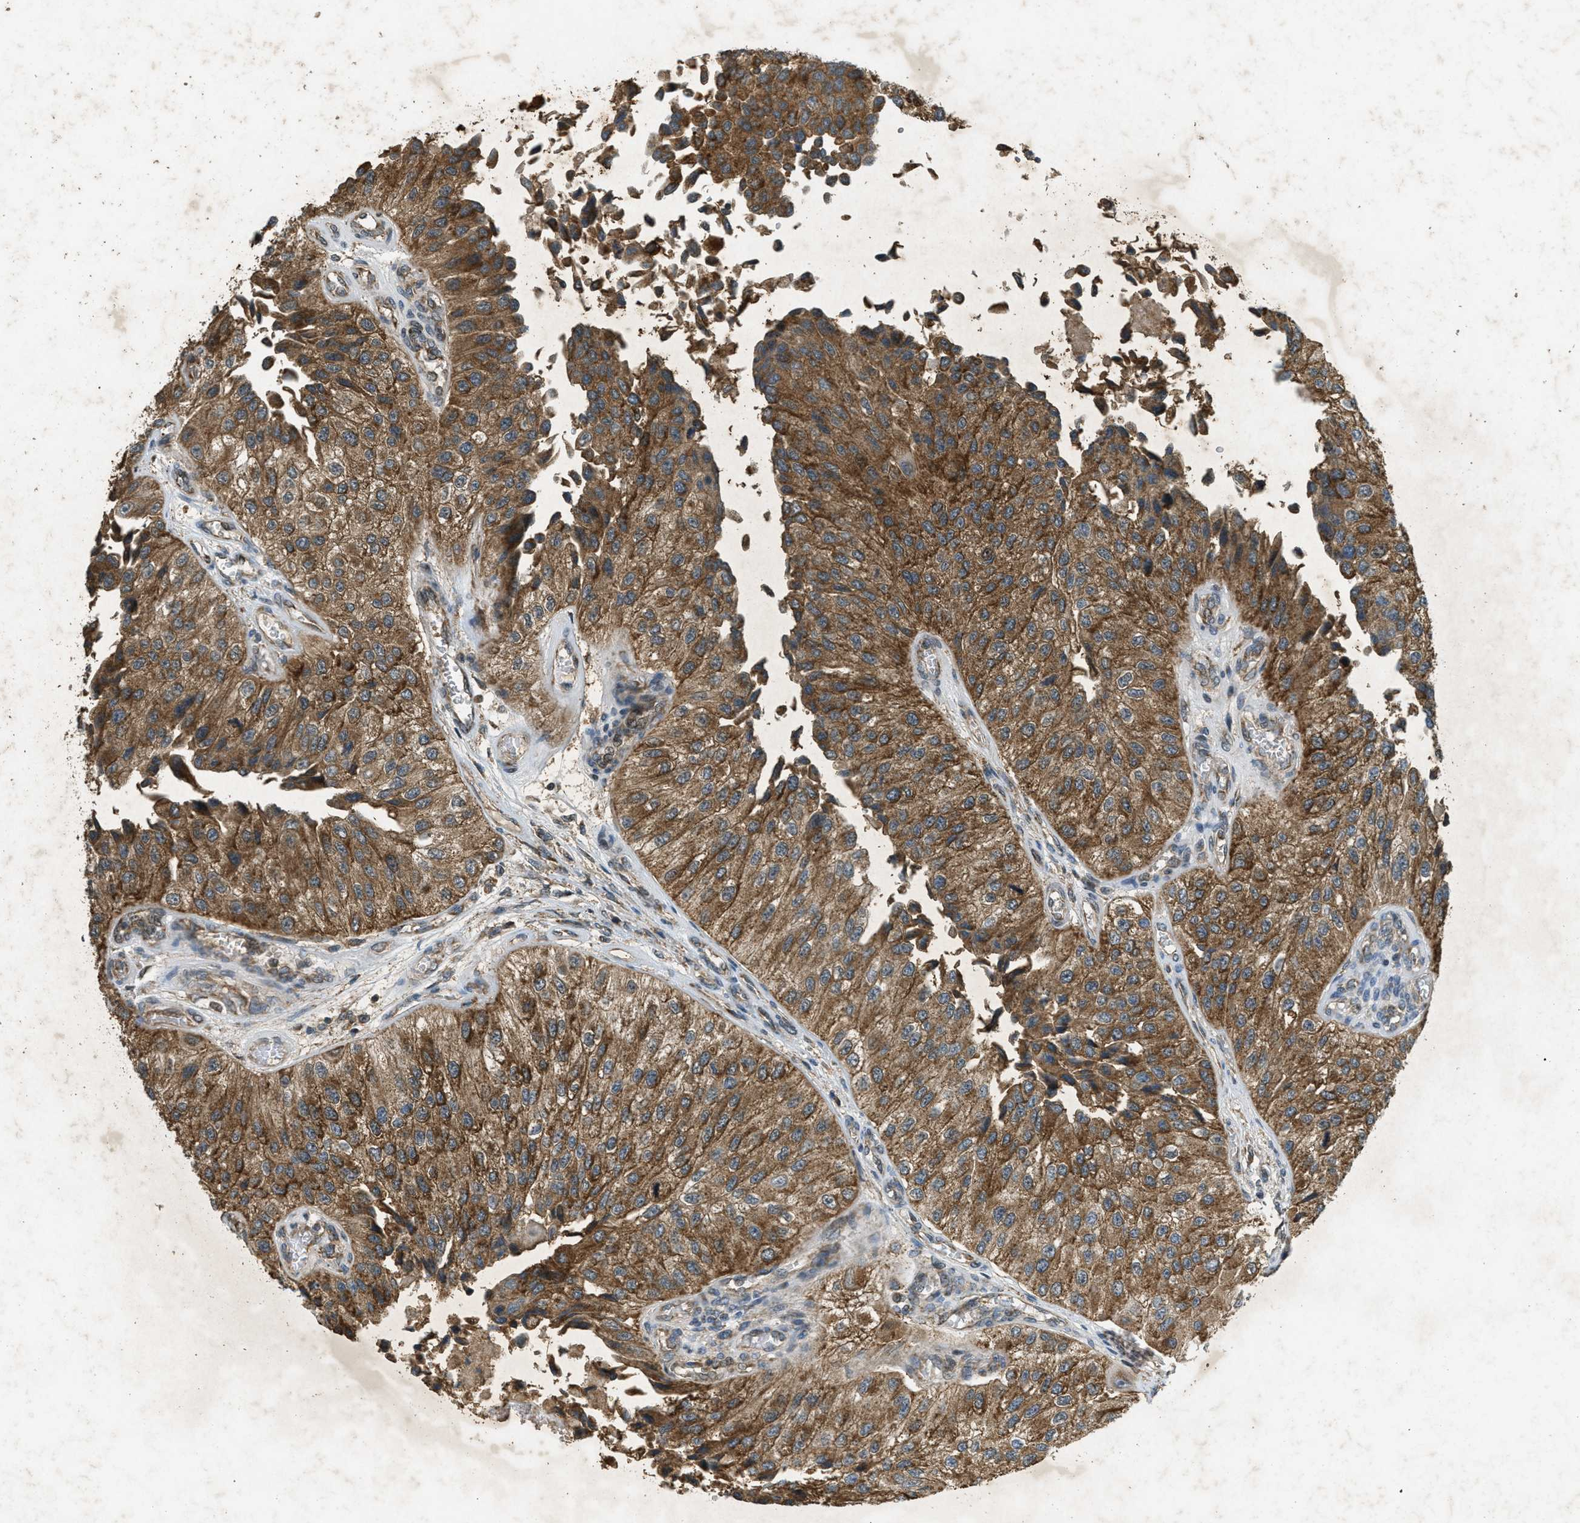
{"staining": {"intensity": "moderate", "quantity": ">75%", "location": "cytoplasmic/membranous"}, "tissue": "urothelial cancer", "cell_type": "Tumor cells", "image_type": "cancer", "snomed": [{"axis": "morphology", "description": "Urothelial carcinoma, High grade"}, {"axis": "topography", "description": "Kidney"}, {"axis": "topography", "description": "Urinary bladder"}], "caption": "Immunohistochemical staining of human urothelial carcinoma (high-grade) reveals medium levels of moderate cytoplasmic/membranous expression in about >75% of tumor cells.", "gene": "PPP1R15A", "patient": {"sex": "male", "age": 77}}